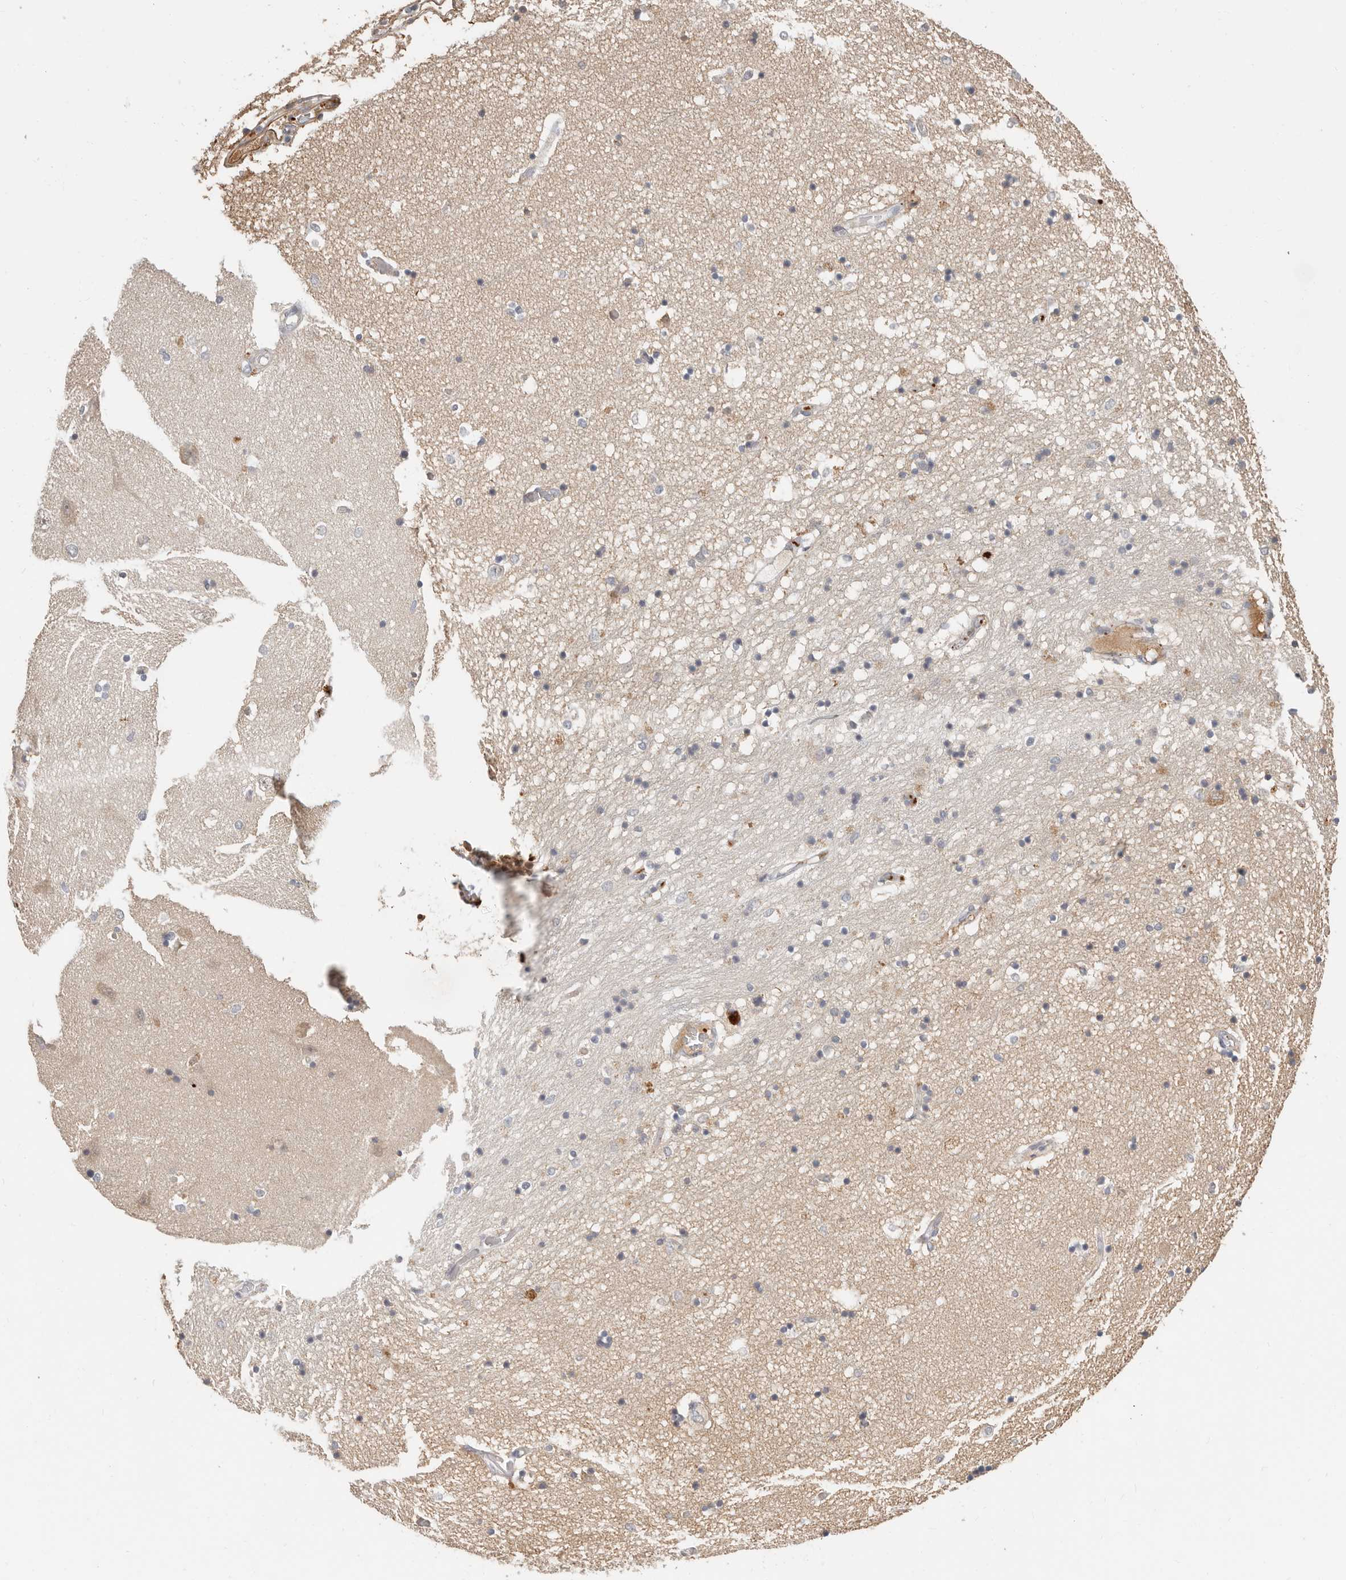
{"staining": {"intensity": "negative", "quantity": "none", "location": "none"}, "tissue": "hippocampus", "cell_type": "Glial cells", "image_type": "normal", "snomed": [{"axis": "morphology", "description": "Normal tissue, NOS"}, {"axis": "topography", "description": "Hippocampus"}], "caption": "Immunohistochemistry histopathology image of normal hippocampus stained for a protein (brown), which shows no staining in glial cells. (DAB immunohistochemistry, high magnification).", "gene": "MTFR2", "patient": {"sex": "male", "age": 45}}